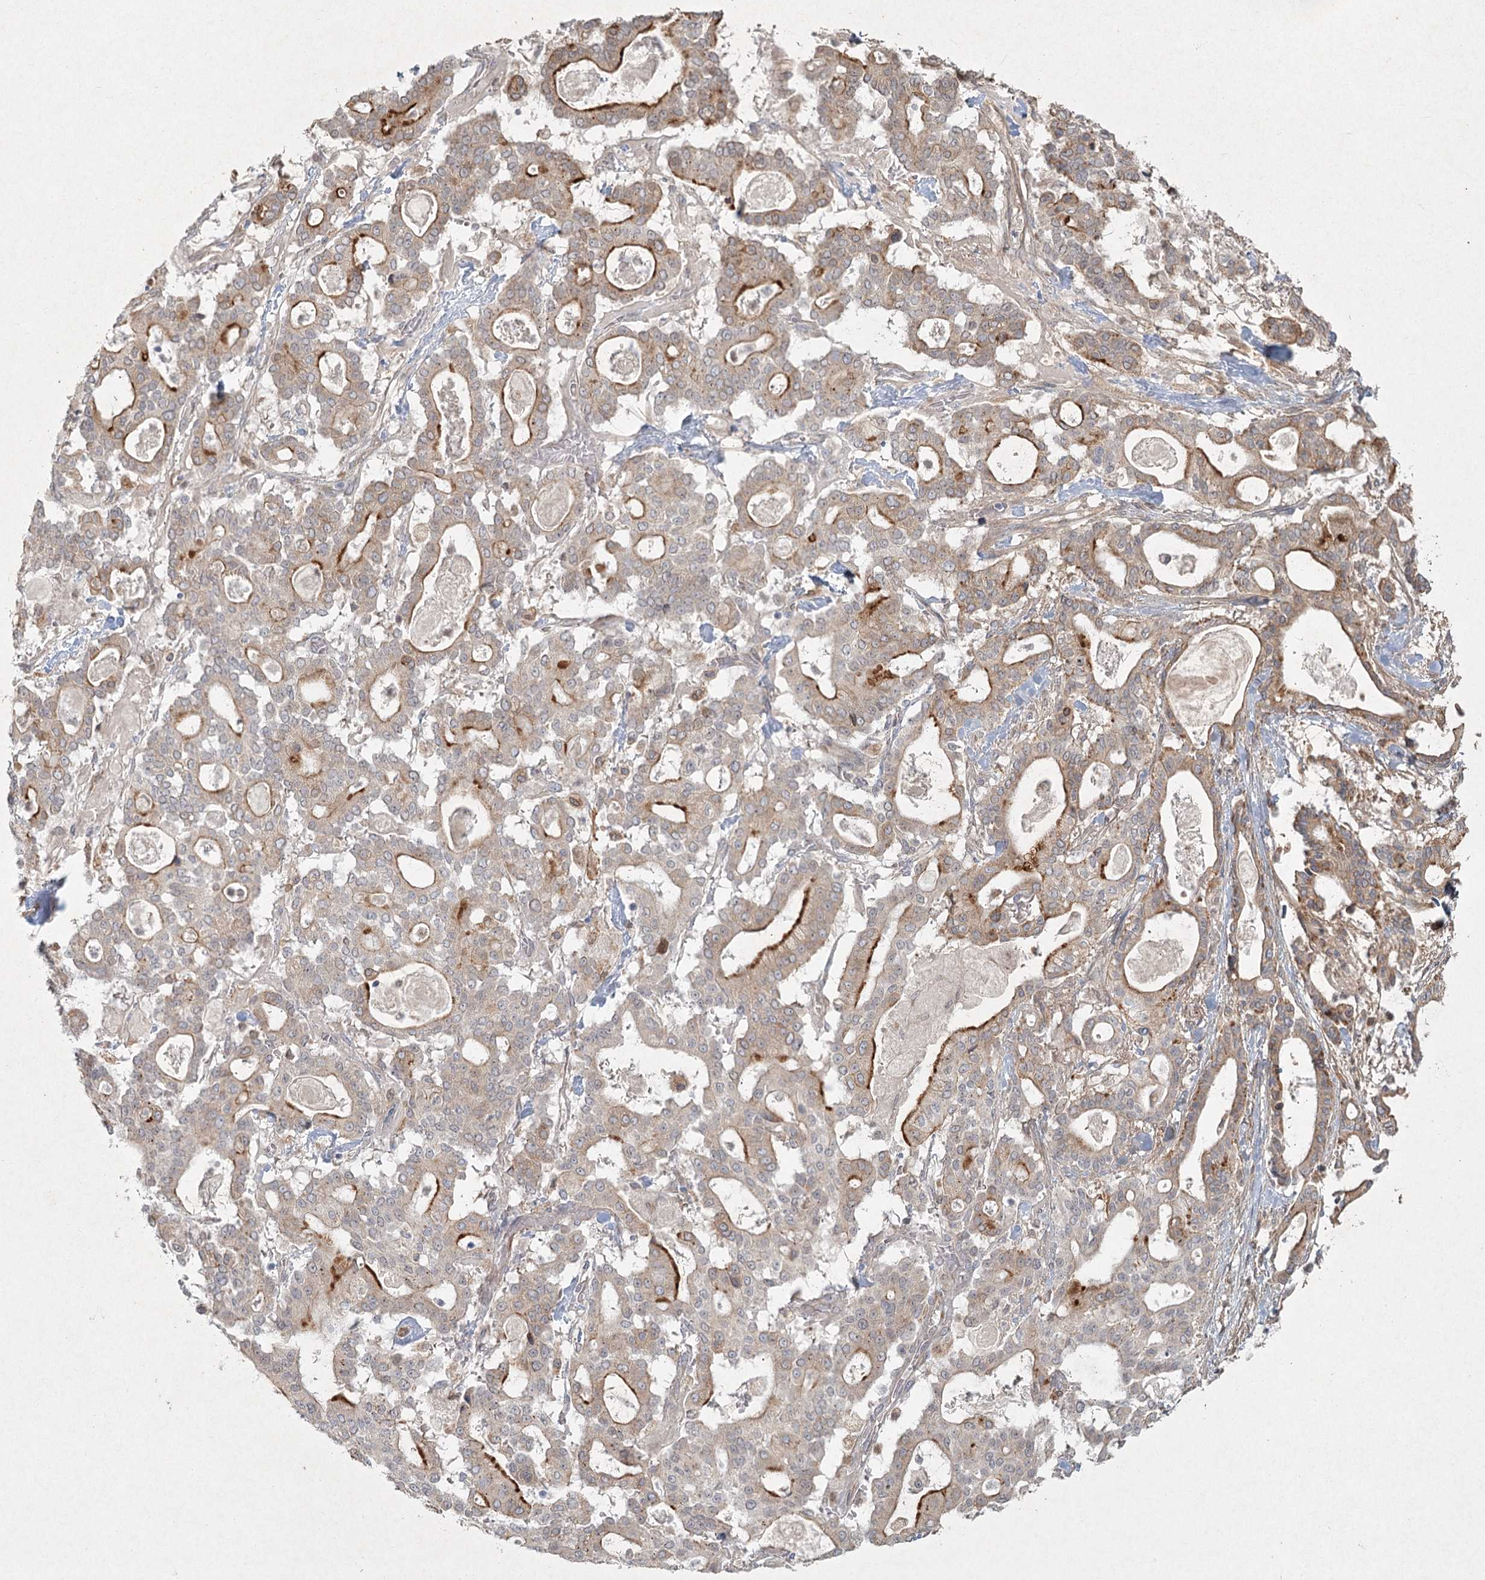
{"staining": {"intensity": "moderate", "quantity": "<25%", "location": "cytoplasmic/membranous"}, "tissue": "pancreatic cancer", "cell_type": "Tumor cells", "image_type": "cancer", "snomed": [{"axis": "morphology", "description": "Adenocarcinoma, NOS"}, {"axis": "topography", "description": "Pancreas"}], "caption": "Immunohistochemical staining of human pancreatic cancer exhibits moderate cytoplasmic/membranous protein positivity in about <25% of tumor cells. (DAB IHC with brightfield microscopy, high magnification).", "gene": "LRP2BP", "patient": {"sex": "male", "age": 63}}